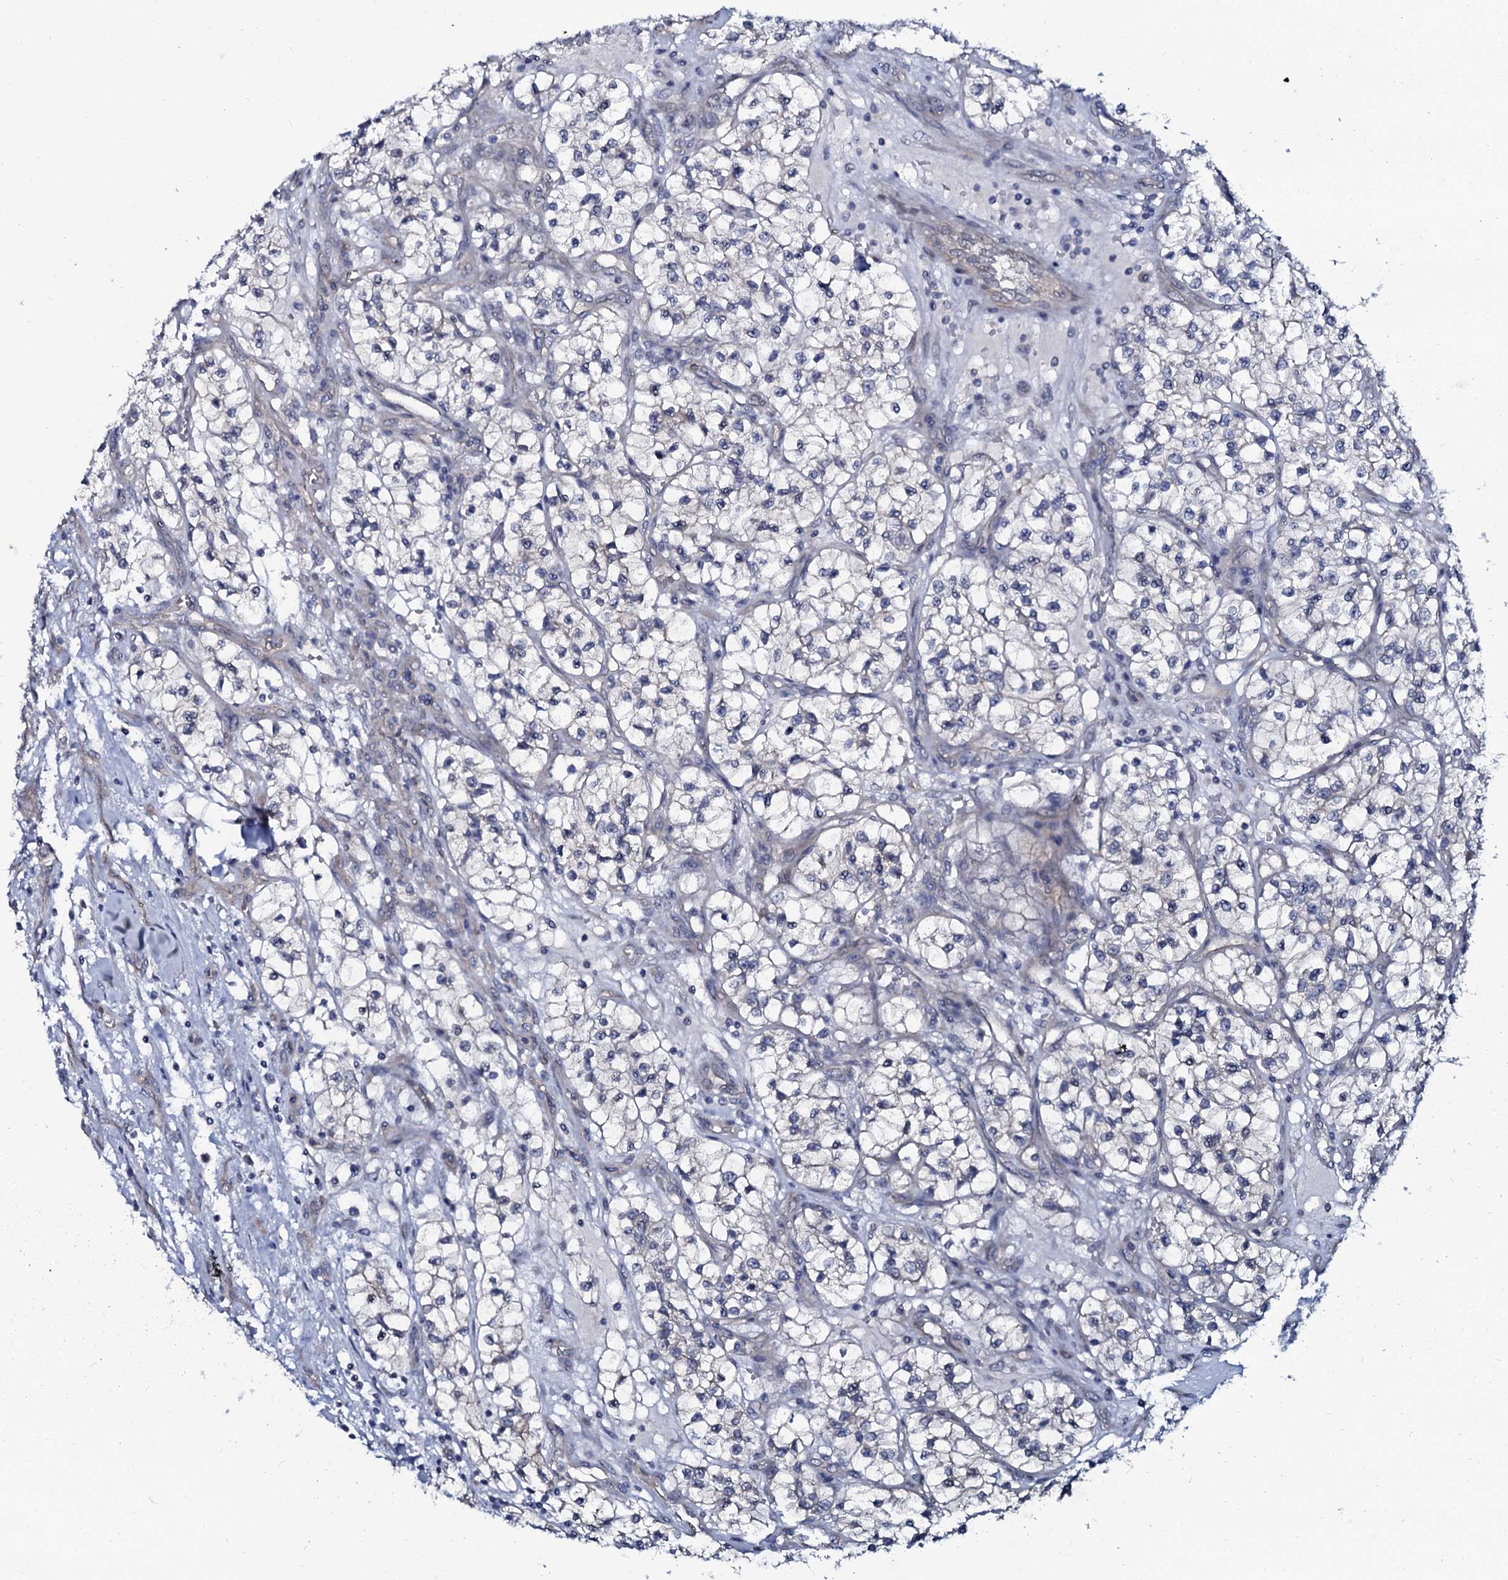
{"staining": {"intensity": "negative", "quantity": "none", "location": "none"}, "tissue": "renal cancer", "cell_type": "Tumor cells", "image_type": "cancer", "snomed": [{"axis": "morphology", "description": "Adenocarcinoma, NOS"}, {"axis": "topography", "description": "Kidney"}], "caption": "The immunohistochemistry (IHC) micrograph has no significant expression in tumor cells of adenocarcinoma (renal) tissue. (DAB immunohistochemistry (IHC) with hematoxylin counter stain).", "gene": "C10orf88", "patient": {"sex": "female", "age": 57}}